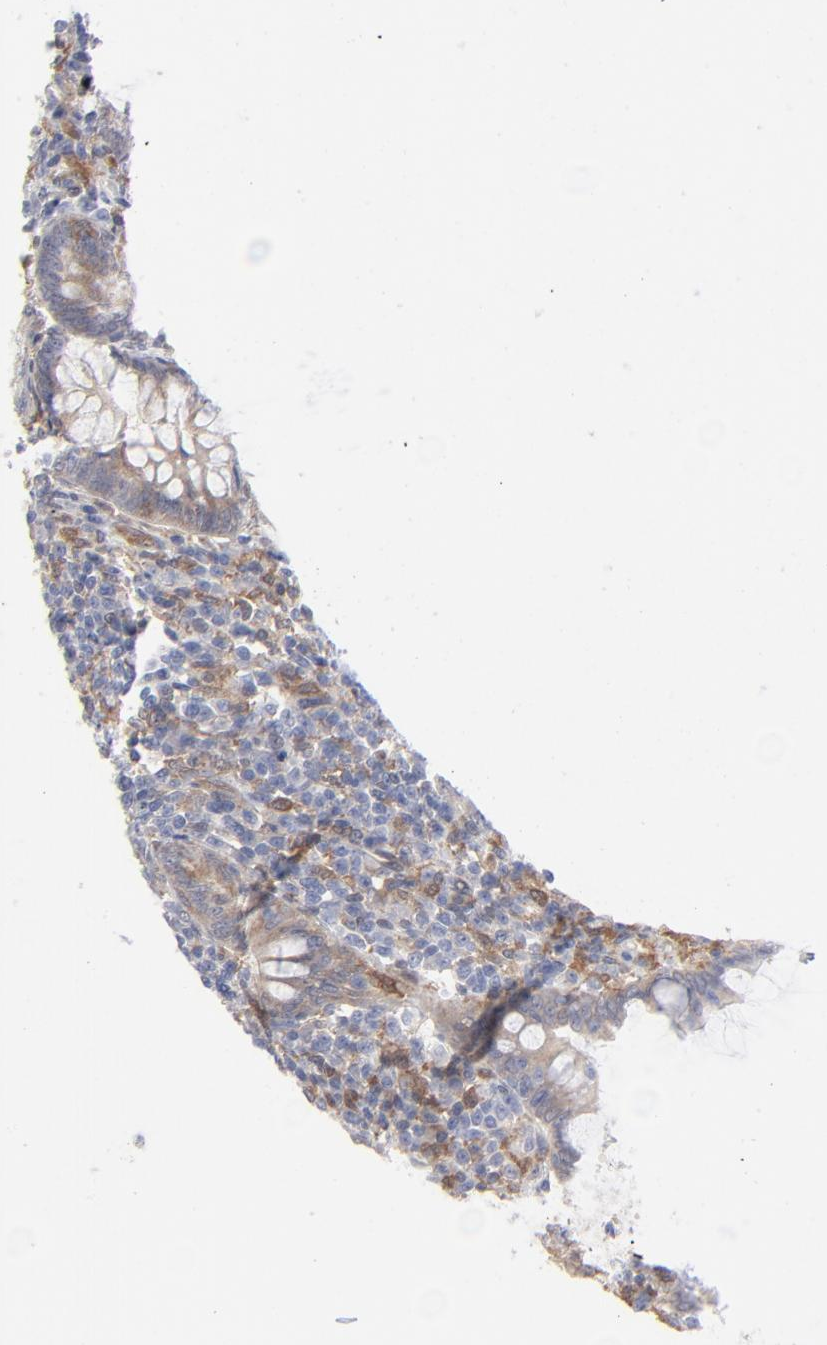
{"staining": {"intensity": "weak", "quantity": ">75%", "location": "cytoplasmic/membranous"}, "tissue": "appendix", "cell_type": "Glandular cells", "image_type": "normal", "snomed": [{"axis": "morphology", "description": "Normal tissue, NOS"}, {"axis": "topography", "description": "Appendix"}], "caption": "Appendix stained for a protein (brown) displays weak cytoplasmic/membranous positive positivity in approximately >75% of glandular cells.", "gene": "ARRB1", "patient": {"sex": "female", "age": 66}}